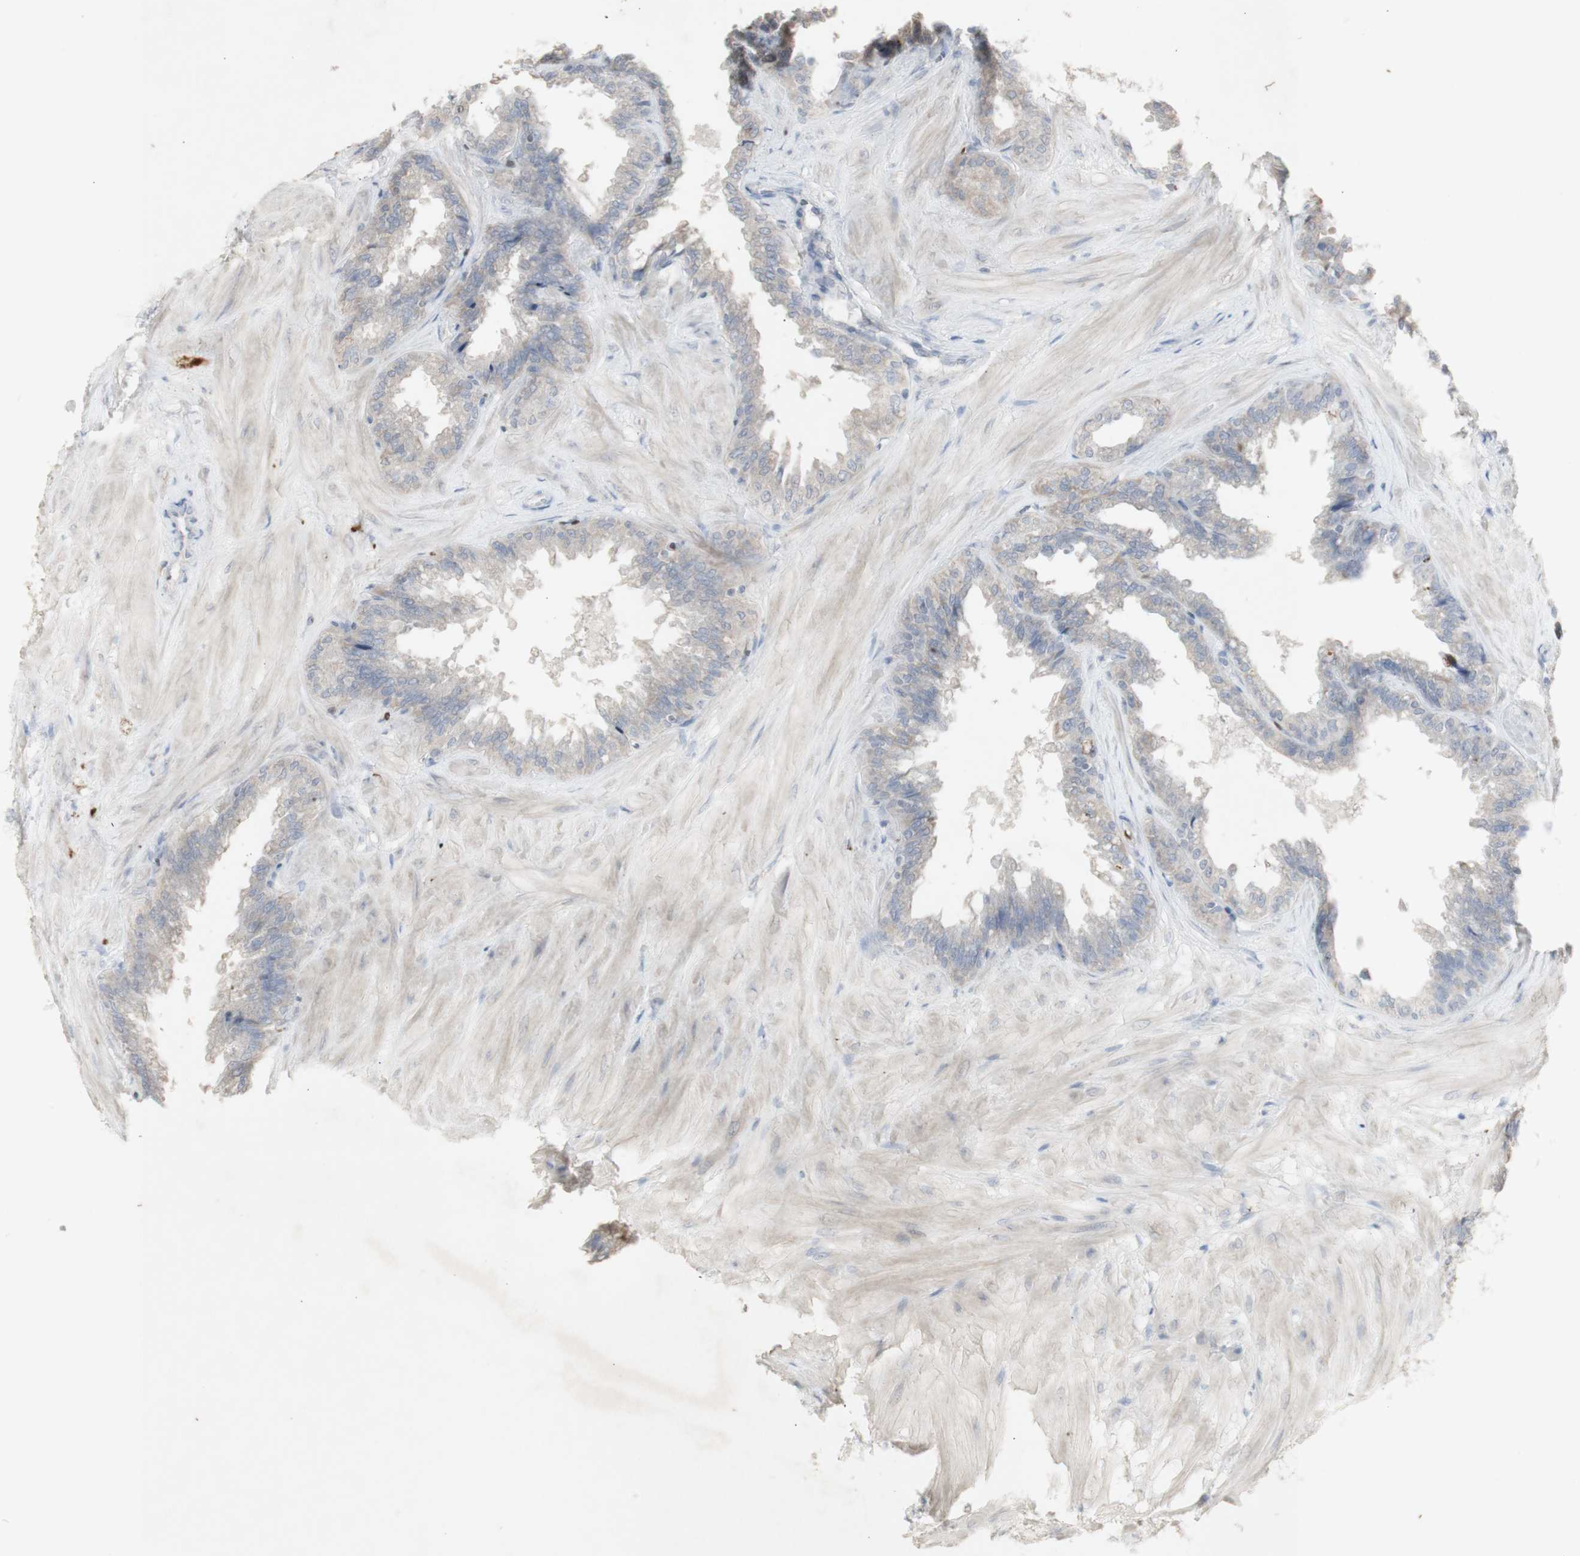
{"staining": {"intensity": "weak", "quantity": ">75%", "location": "cytoplasmic/membranous"}, "tissue": "seminal vesicle", "cell_type": "Glandular cells", "image_type": "normal", "snomed": [{"axis": "morphology", "description": "Normal tissue, NOS"}, {"axis": "topography", "description": "Seminal veicle"}], "caption": "Protein expression by IHC displays weak cytoplasmic/membranous staining in approximately >75% of glandular cells in benign seminal vesicle. (Brightfield microscopy of DAB IHC at high magnification).", "gene": "INS", "patient": {"sex": "male", "age": 46}}